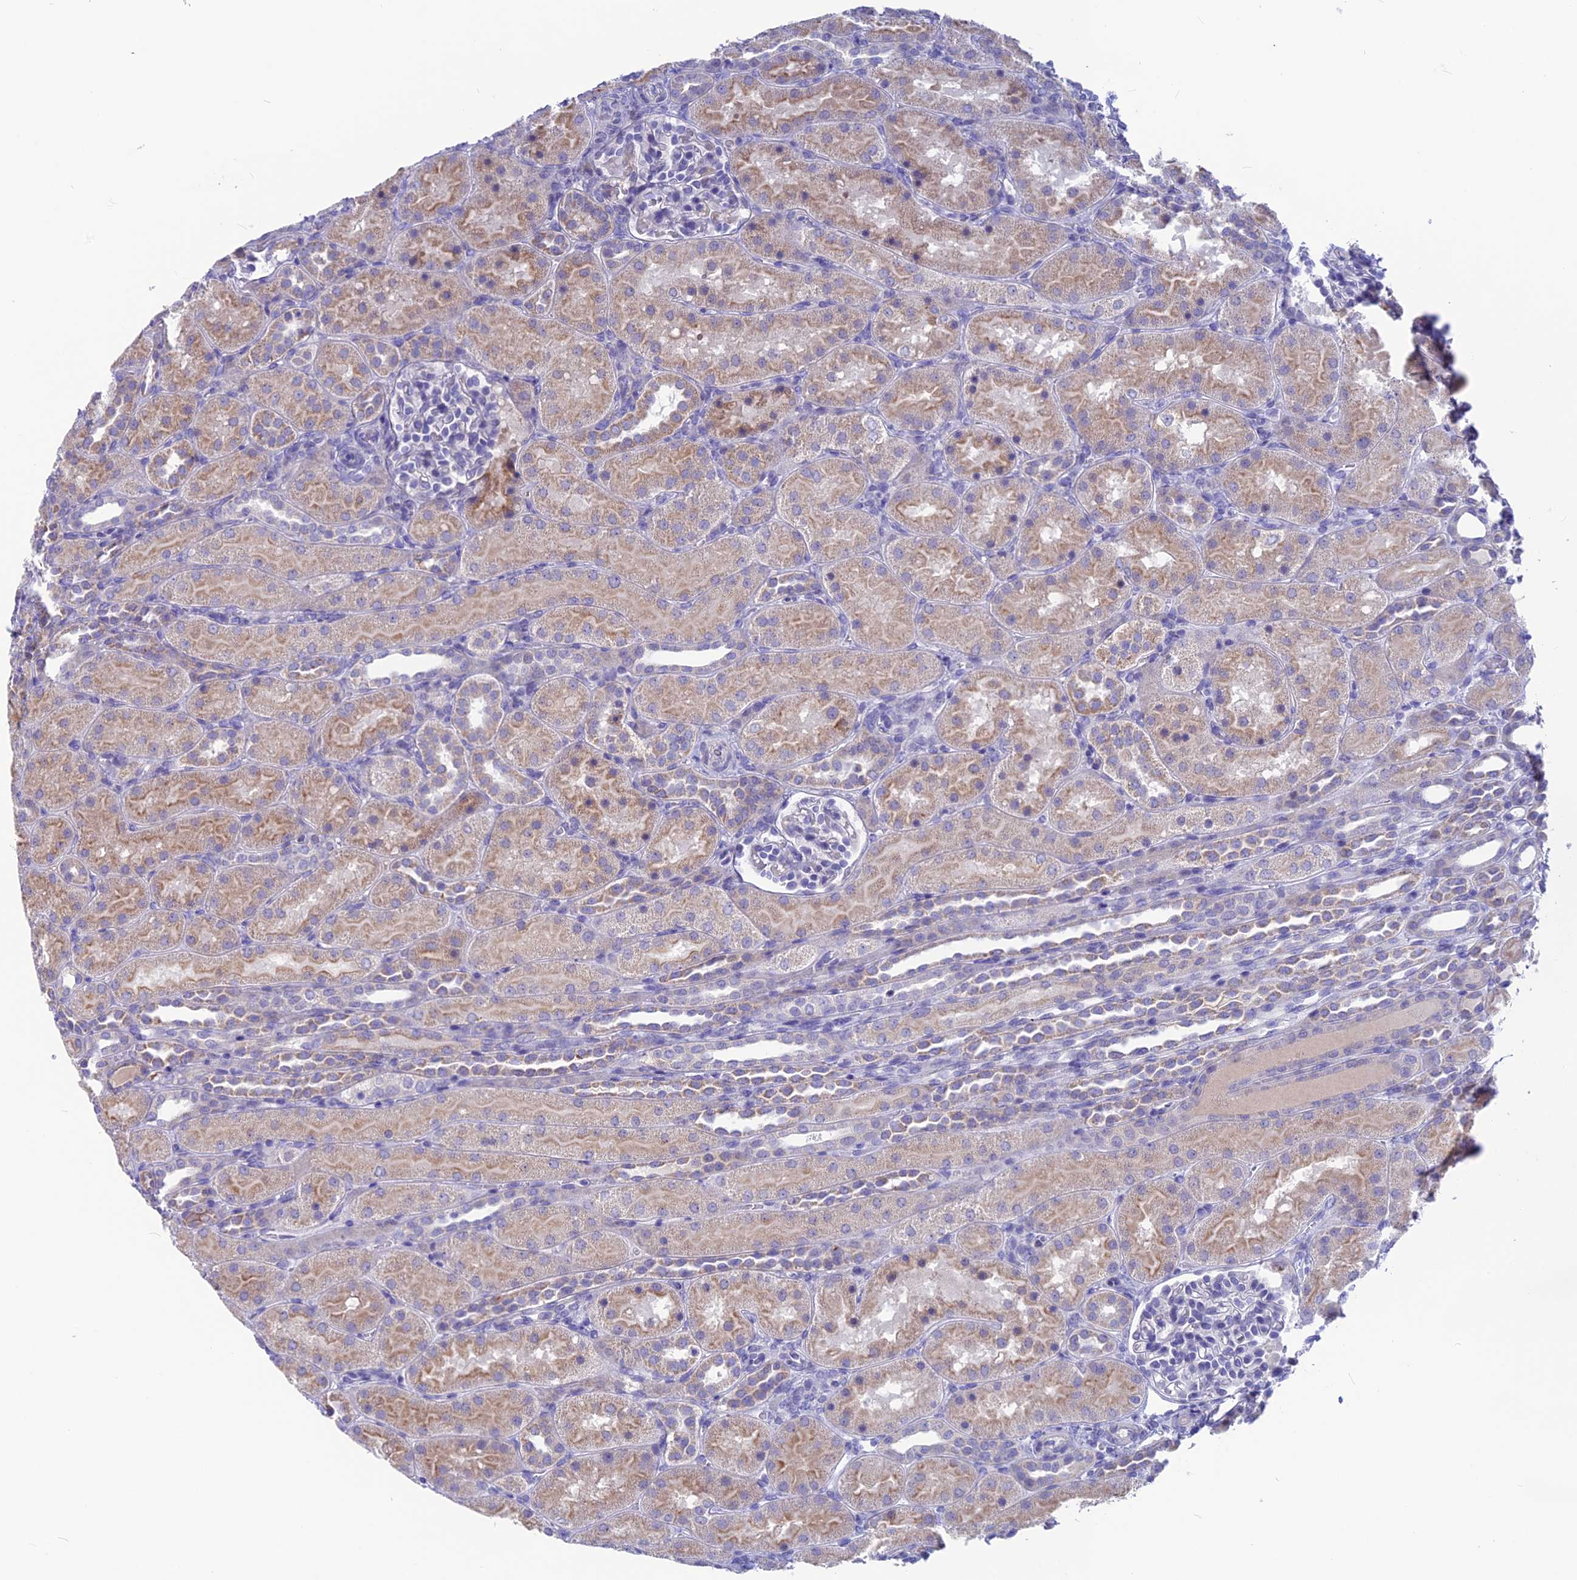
{"staining": {"intensity": "negative", "quantity": "none", "location": "none"}, "tissue": "kidney", "cell_type": "Cells in glomeruli", "image_type": "normal", "snomed": [{"axis": "morphology", "description": "Normal tissue, NOS"}, {"axis": "topography", "description": "Kidney"}], "caption": "An IHC micrograph of unremarkable kidney is shown. There is no staining in cells in glomeruli of kidney. Nuclei are stained in blue.", "gene": "SNTN", "patient": {"sex": "male", "age": 1}}